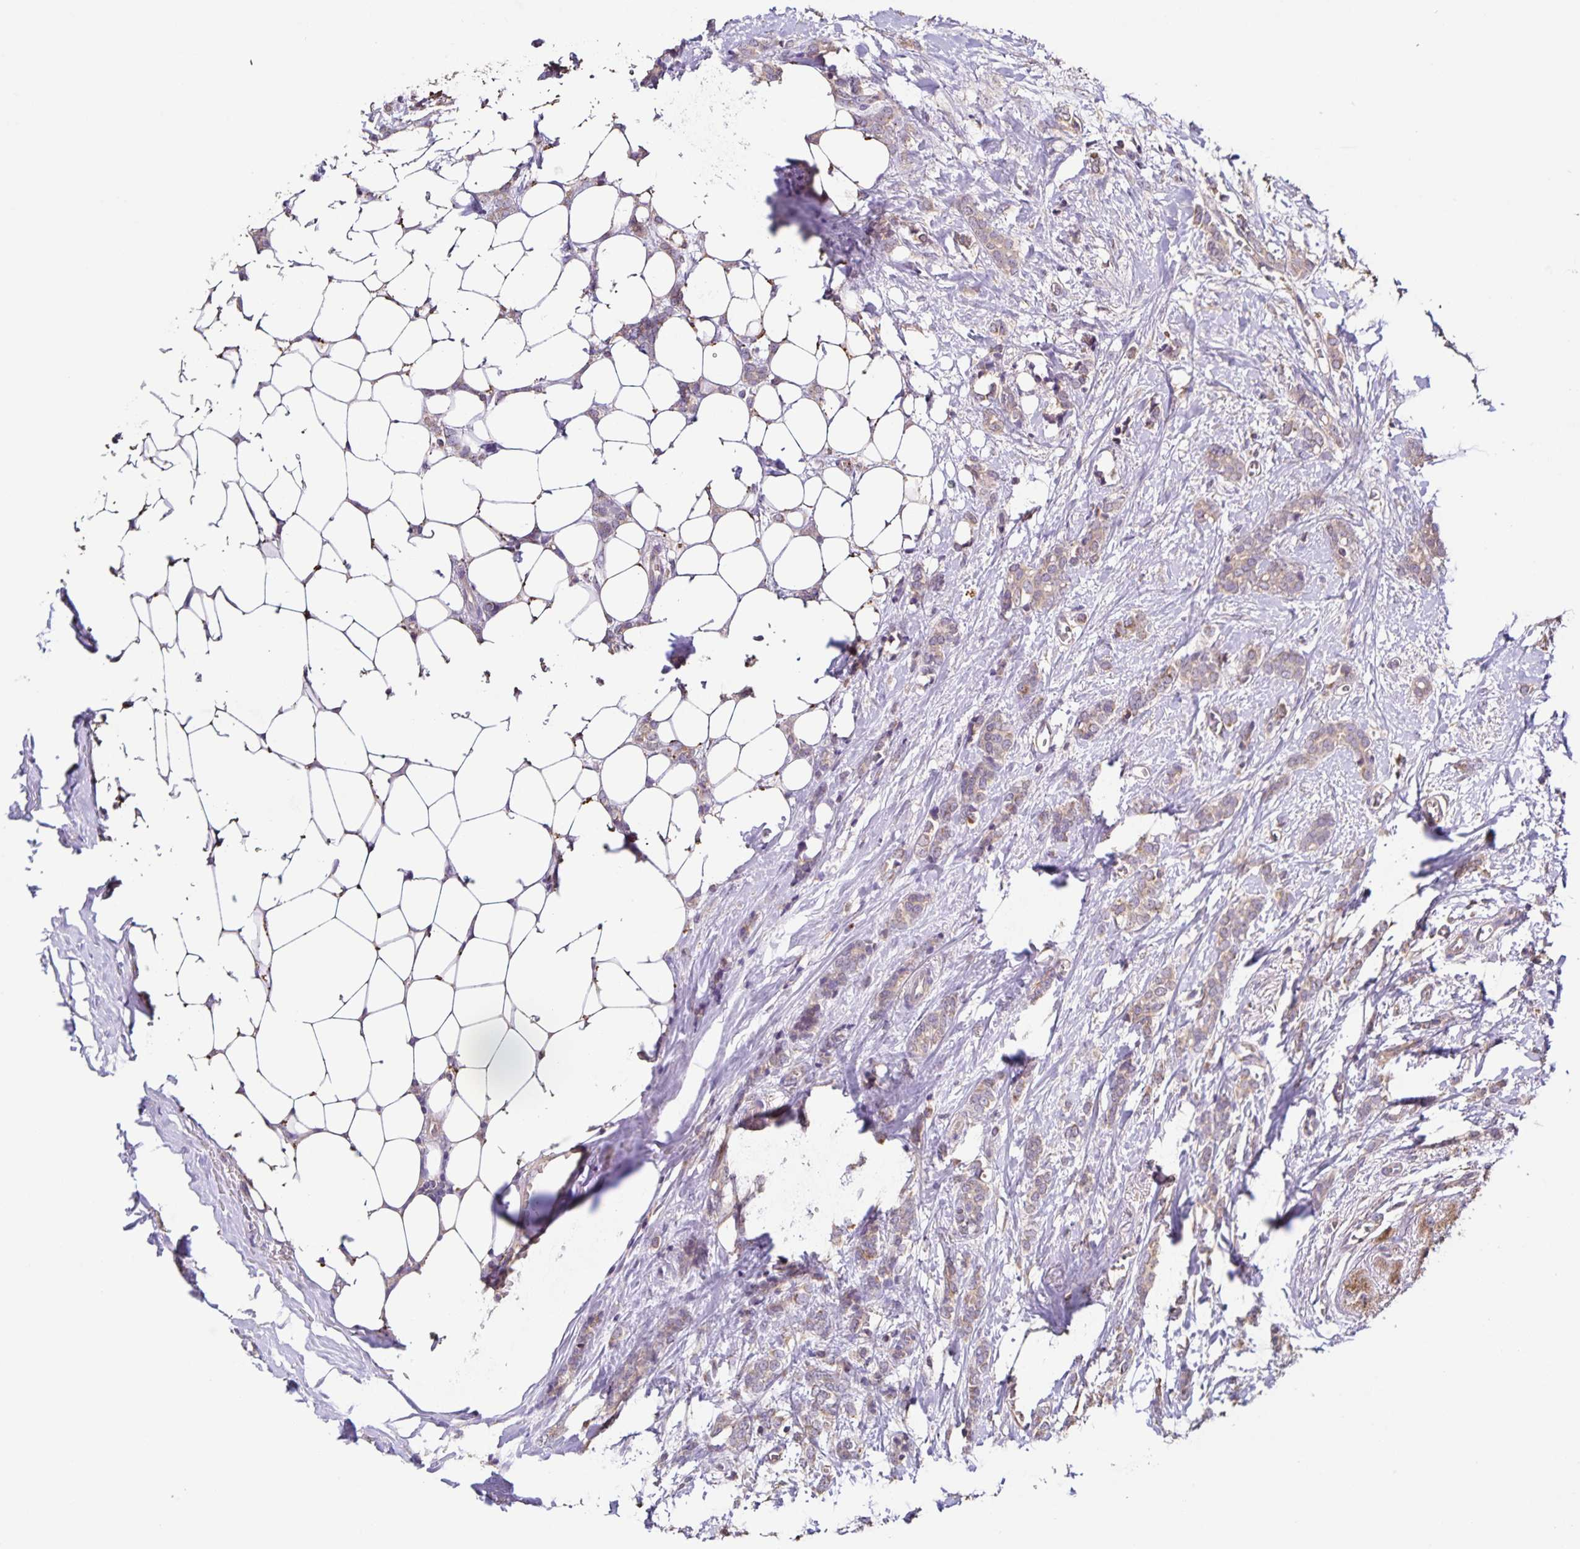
{"staining": {"intensity": "weak", "quantity": "25%-75%", "location": "cytoplasmic/membranous"}, "tissue": "breast cancer", "cell_type": "Tumor cells", "image_type": "cancer", "snomed": [{"axis": "morphology", "description": "Normal tissue, NOS"}, {"axis": "morphology", "description": "Duct carcinoma"}, {"axis": "topography", "description": "Breast"}], "caption": "Breast invasive ductal carcinoma stained with DAB (3,3'-diaminobenzidine) immunohistochemistry demonstrates low levels of weak cytoplasmic/membranous expression in approximately 25%-75% of tumor cells.", "gene": "MAN1A1", "patient": {"sex": "female", "age": 77}}